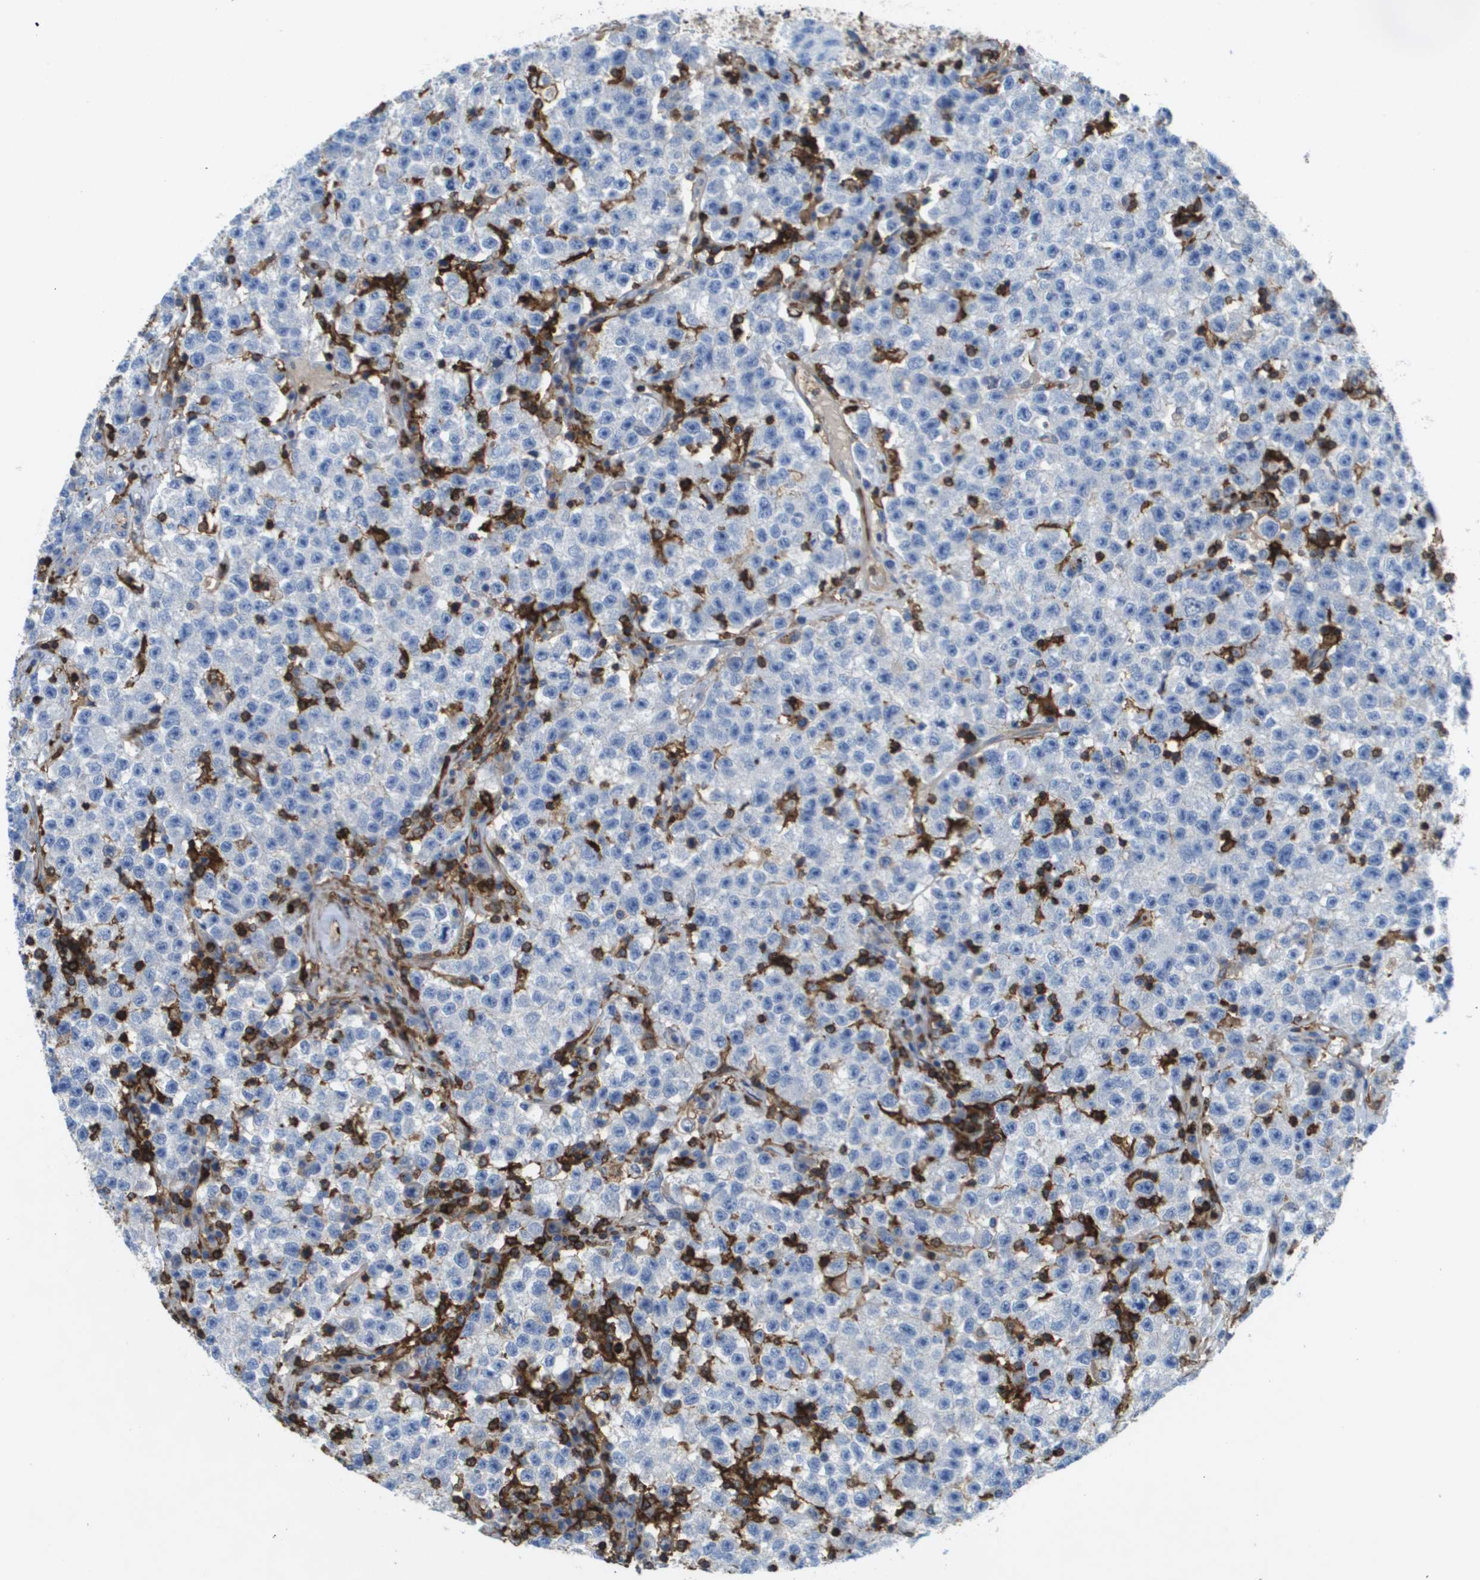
{"staining": {"intensity": "negative", "quantity": "none", "location": "none"}, "tissue": "testis cancer", "cell_type": "Tumor cells", "image_type": "cancer", "snomed": [{"axis": "morphology", "description": "Seminoma, NOS"}, {"axis": "topography", "description": "Testis"}], "caption": "A high-resolution histopathology image shows immunohistochemistry staining of testis cancer (seminoma), which demonstrates no significant expression in tumor cells. (DAB (3,3'-diaminobenzidine) immunohistochemistry (IHC) with hematoxylin counter stain).", "gene": "PASK", "patient": {"sex": "male", "age": 22}}